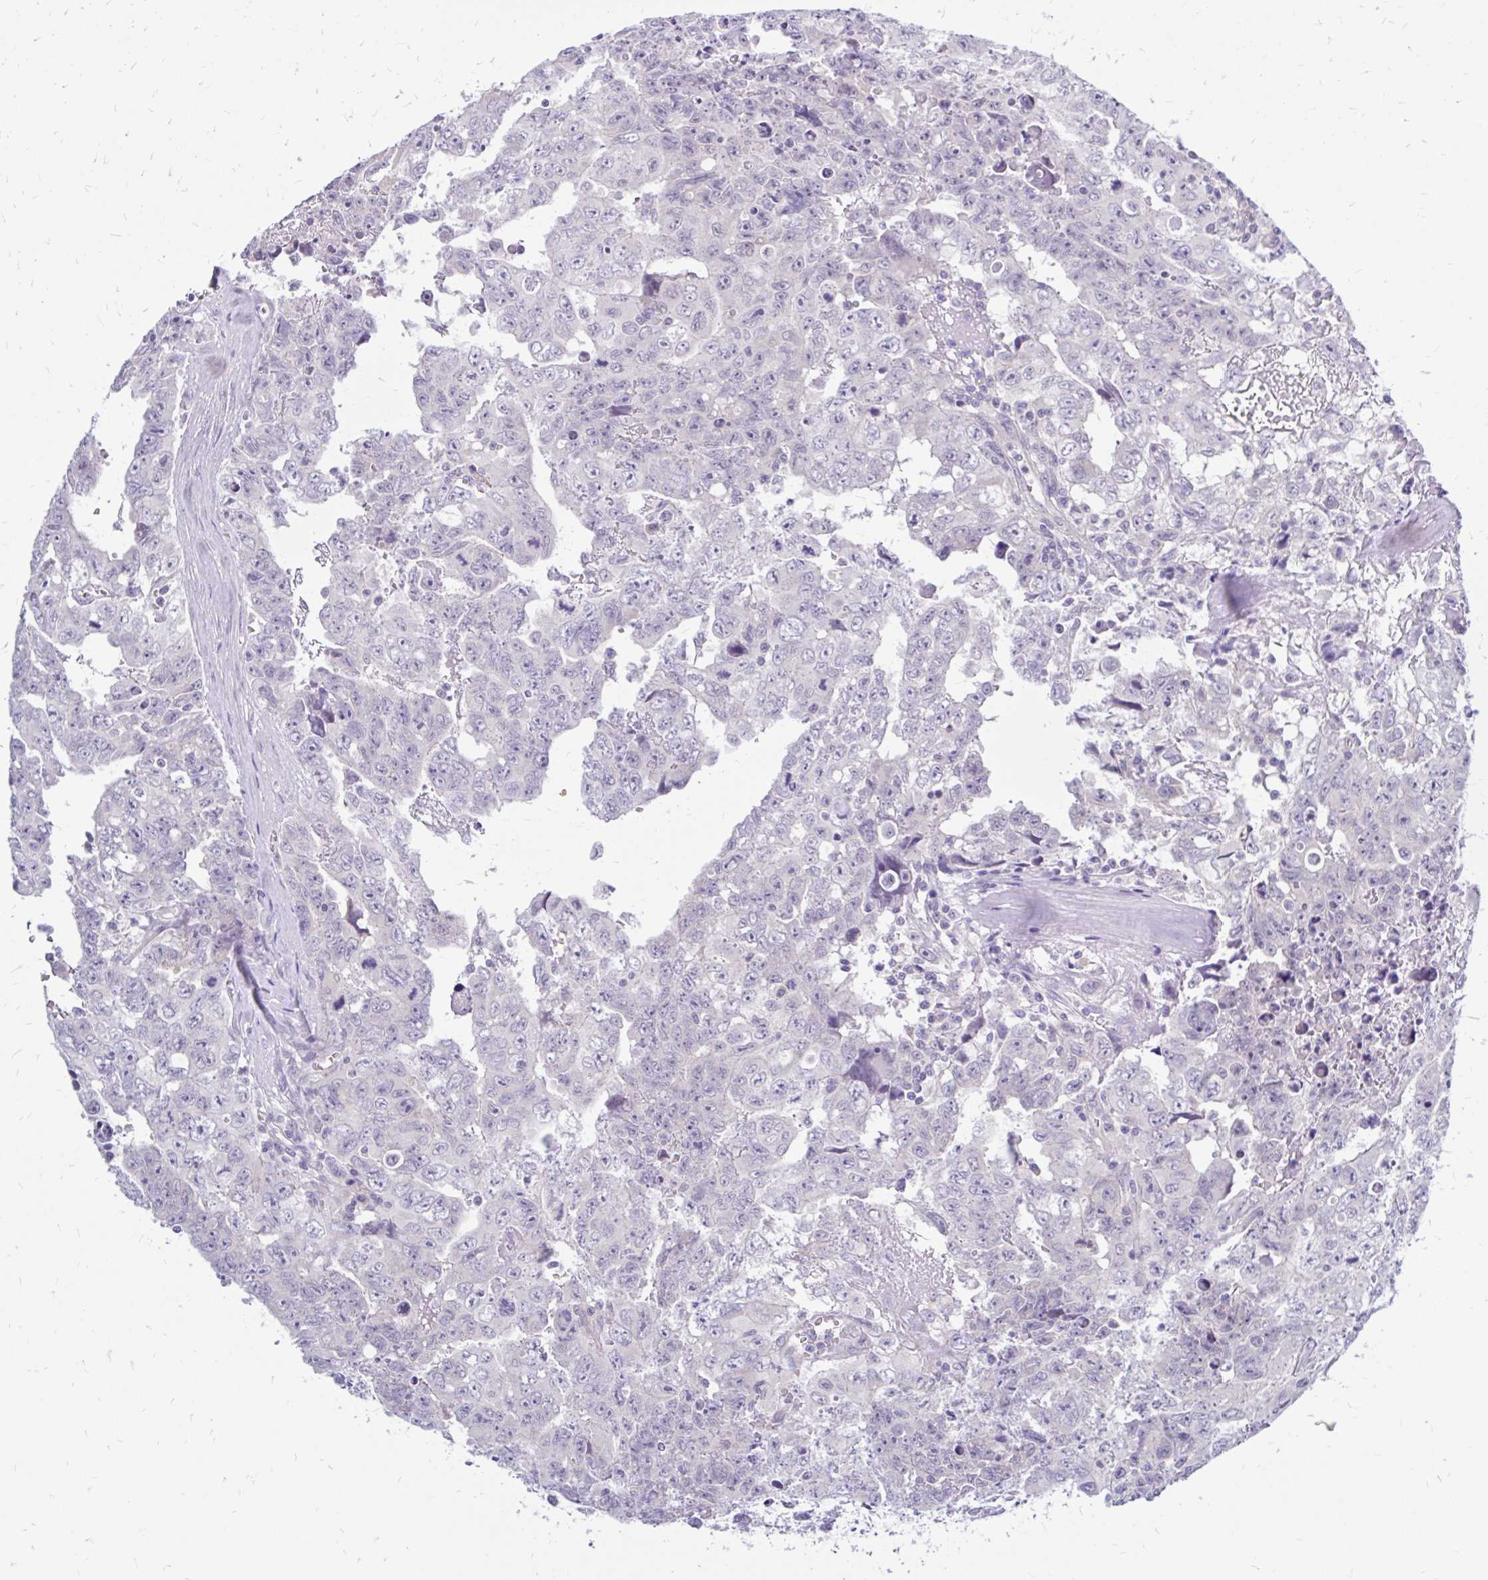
{"staining": {"intensity": "negative", "quantity": "none", "location": "none"}, "tissue": "testis cancer", "cell_type": "Tumor cells", "image_type": "cancer", "snomed": [{"axis": "morphology", "description": "Carcinoma, Embryonal, NOS"}, {"axis": "topography", "description": "Testis"}], "caption": "IHC histopathology image of neoplastic tissue: human testis embryonal carcinoma stained with DAB (3,3'-diaminobenzidine) reveals no significant protein staining in tumor cells.", "gene": "MAP1LC3A", "patient": {"sex": "male", "age": 24}}